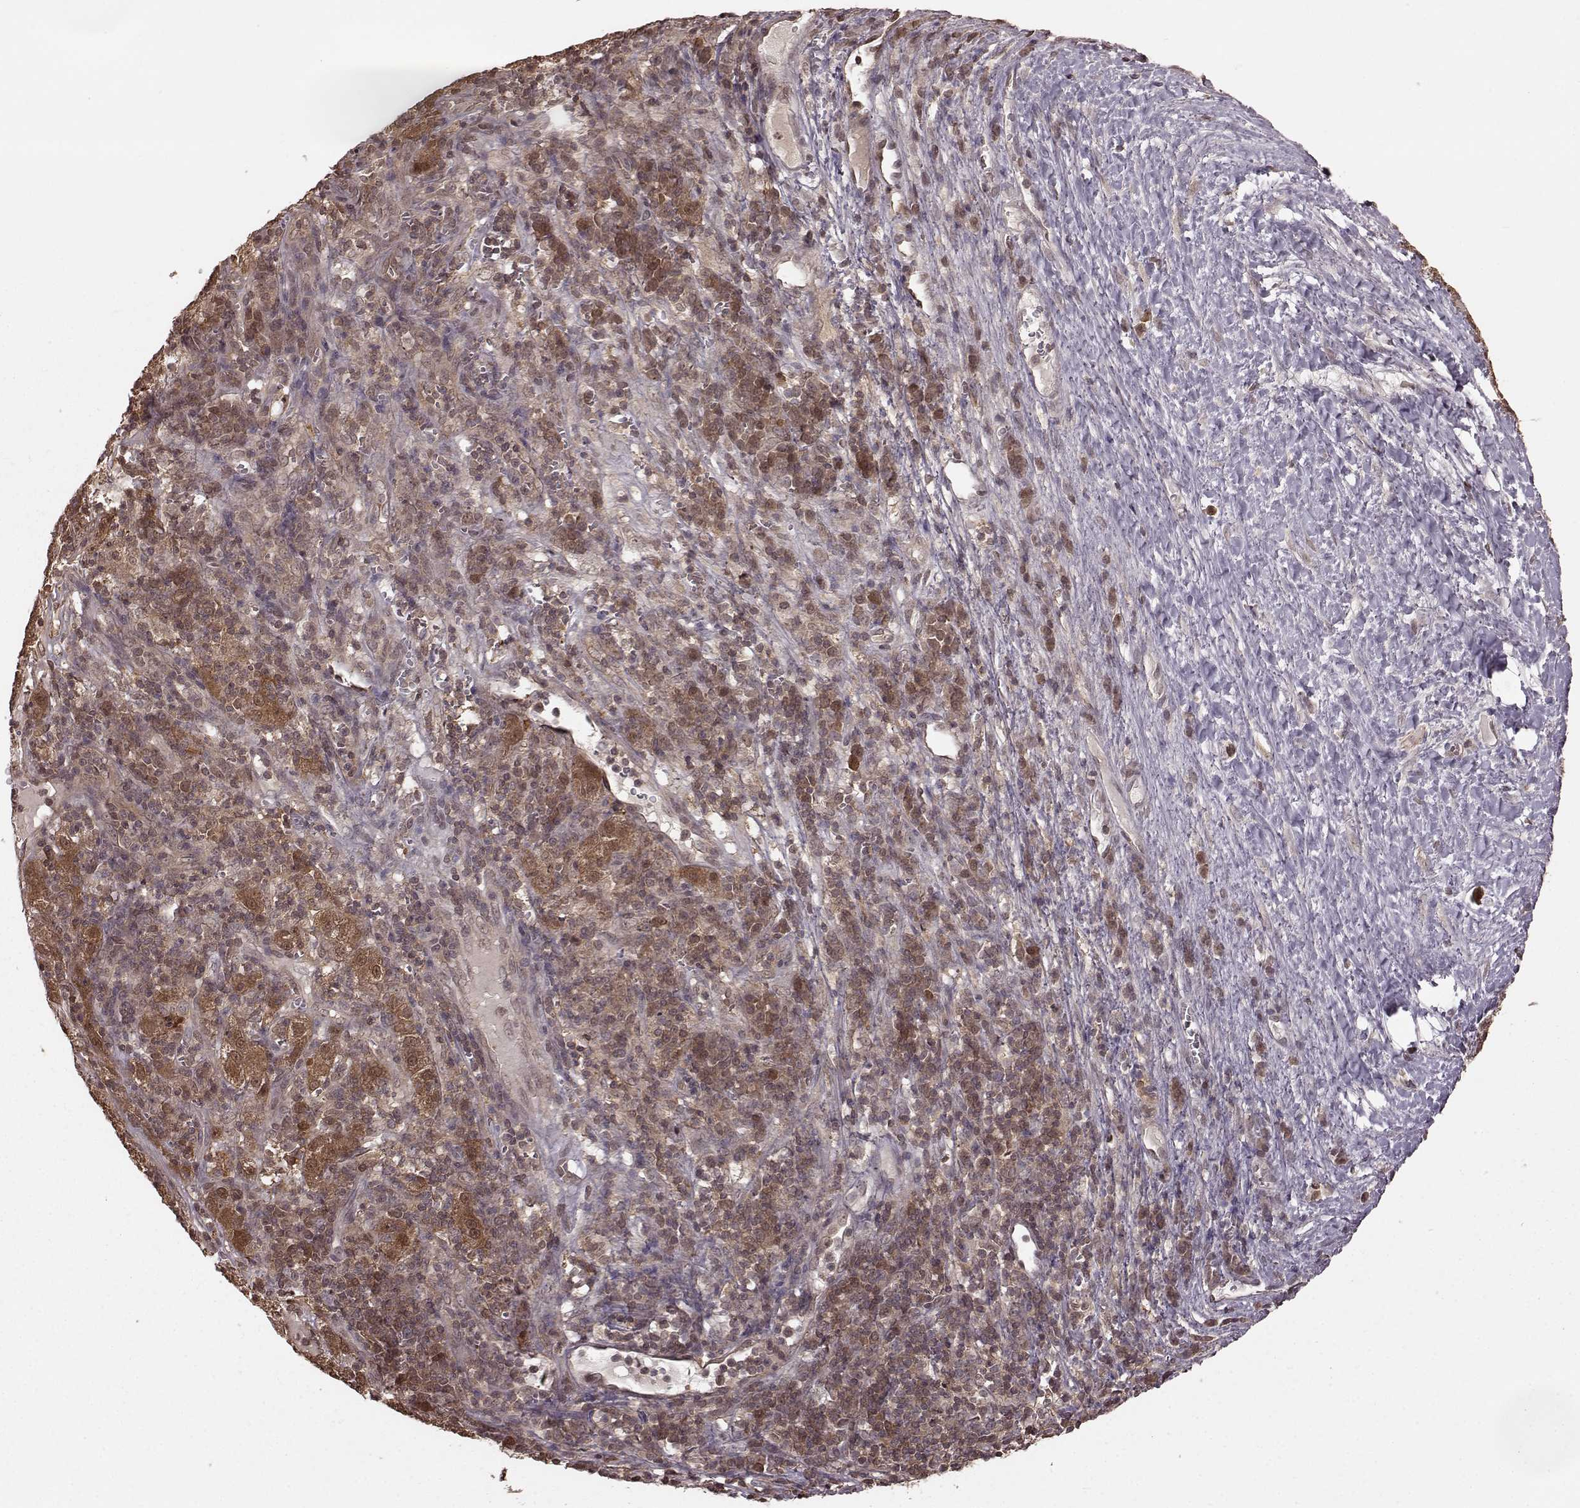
{"staining": {"intensity": "moderate", "quantity": ">75%", "location": "cytoplasmic/membranous,nuclear"}, "tissue": "liver cancer", "cell_type": "Tumor cells", "image_type": "cancer", "snomed": [{"axis": "morphology", "description": "Carcinoma, Hepatocellular, NOS"}, {"axis": "topography", "description": "Liver"}], "caption": "Protein expression analysis of human hepatocellular carcinoma (liver) reveals moderate cytoplasmic/membranous and nuclear positivity in about >75% of tumor cells.", "gene": "GSS", "patient": {"sex": "female", "age": 60}}